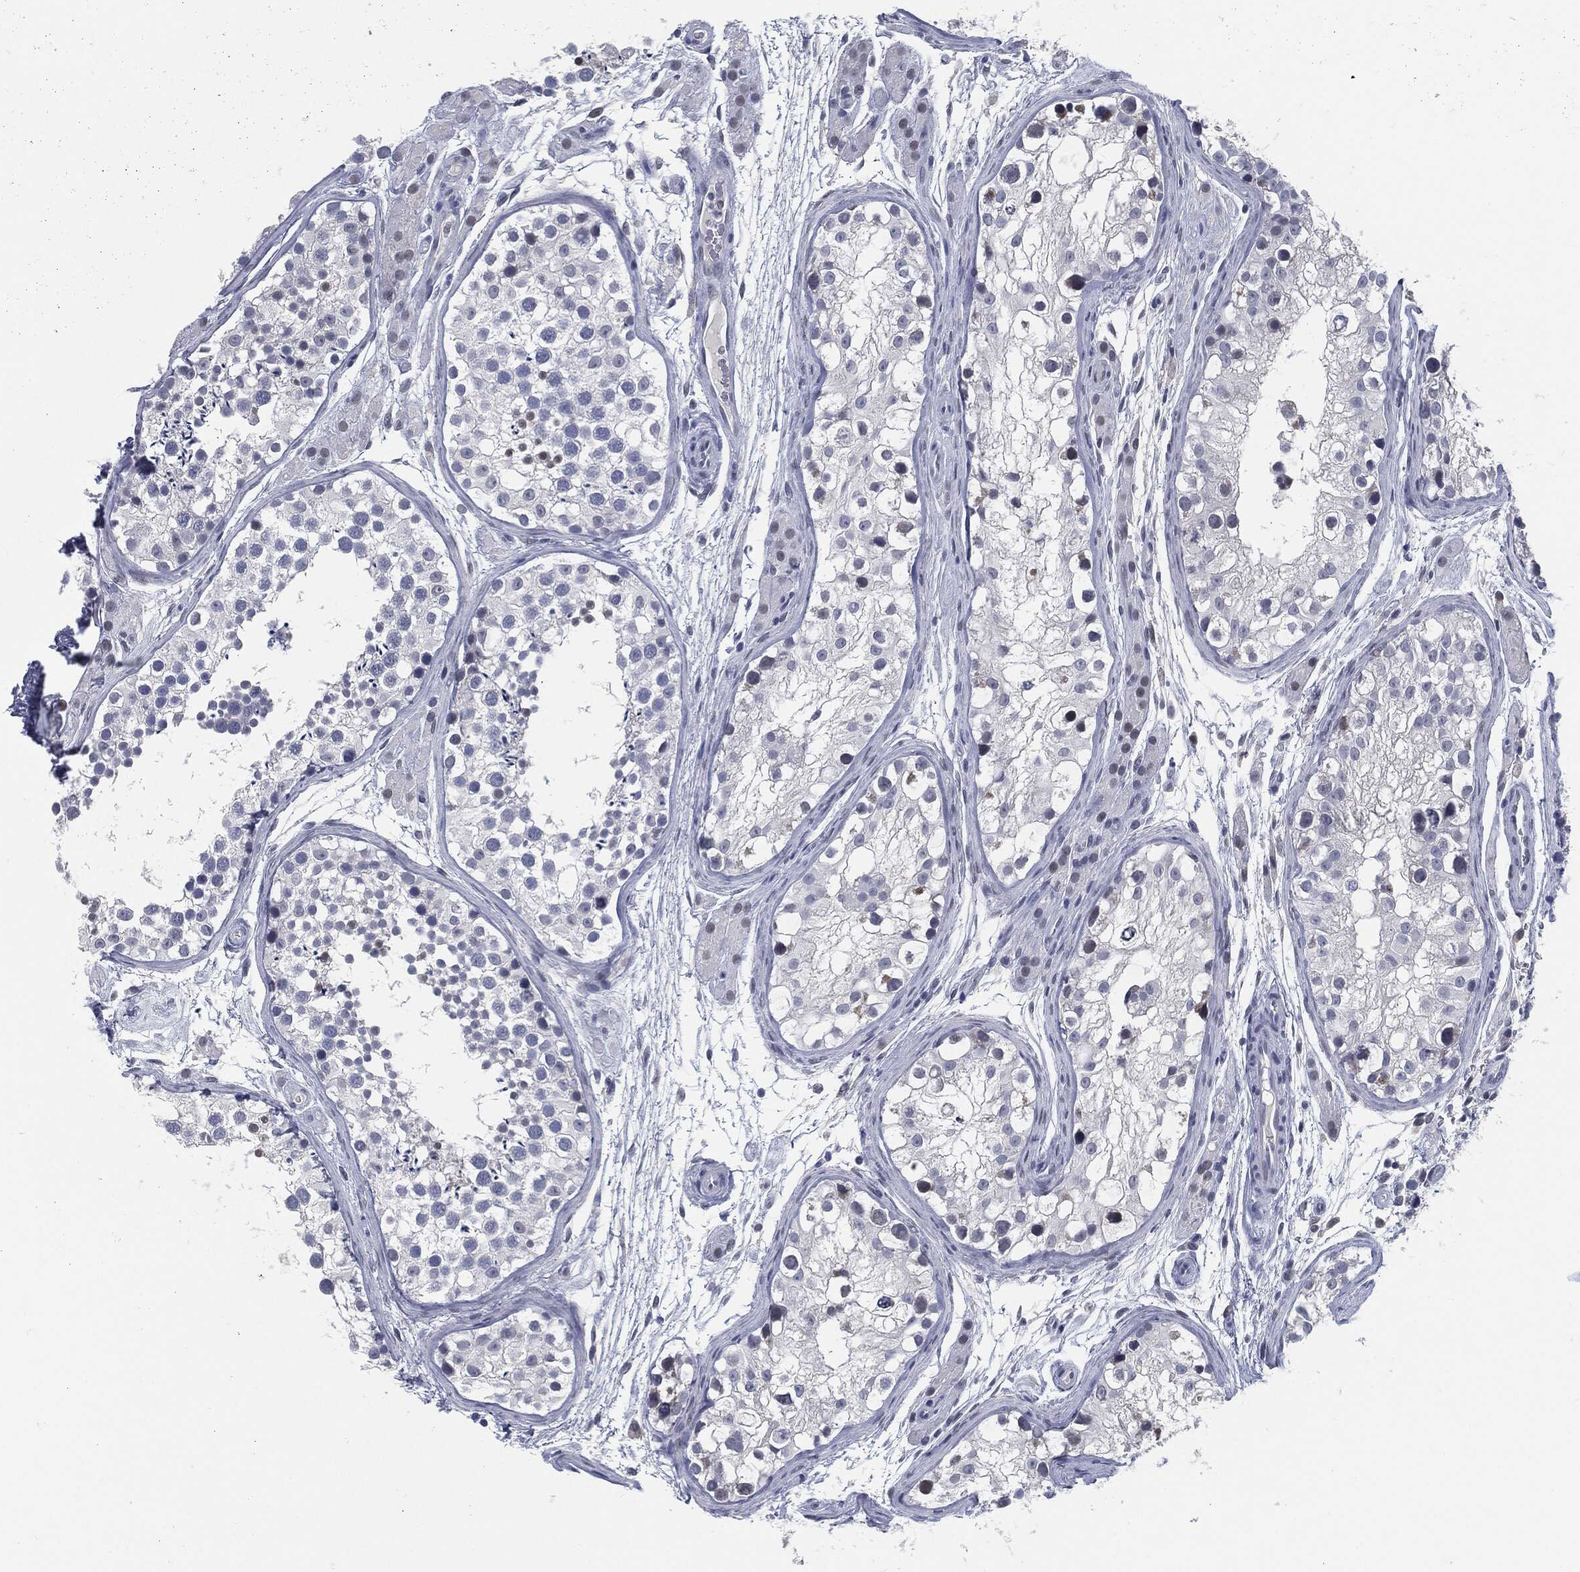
{"staining": {"intensity": "negative", "quantity": "none", "location": "none"}, "tissue": "testis", "cell_type": "Cells in seminiferous ducts", "image_type": "normal", "snomed": [{"axis": "morphology", "description": "Normal tissue, NOS"}, {"axis": "topography", "description": "Testis"}], "caption": "A micrograph of testis stained for a protein displays no brown staining in cells in seminiferous ducts.", "gene": "PROM1", "patient": {"sex": "male", "age": 31}}